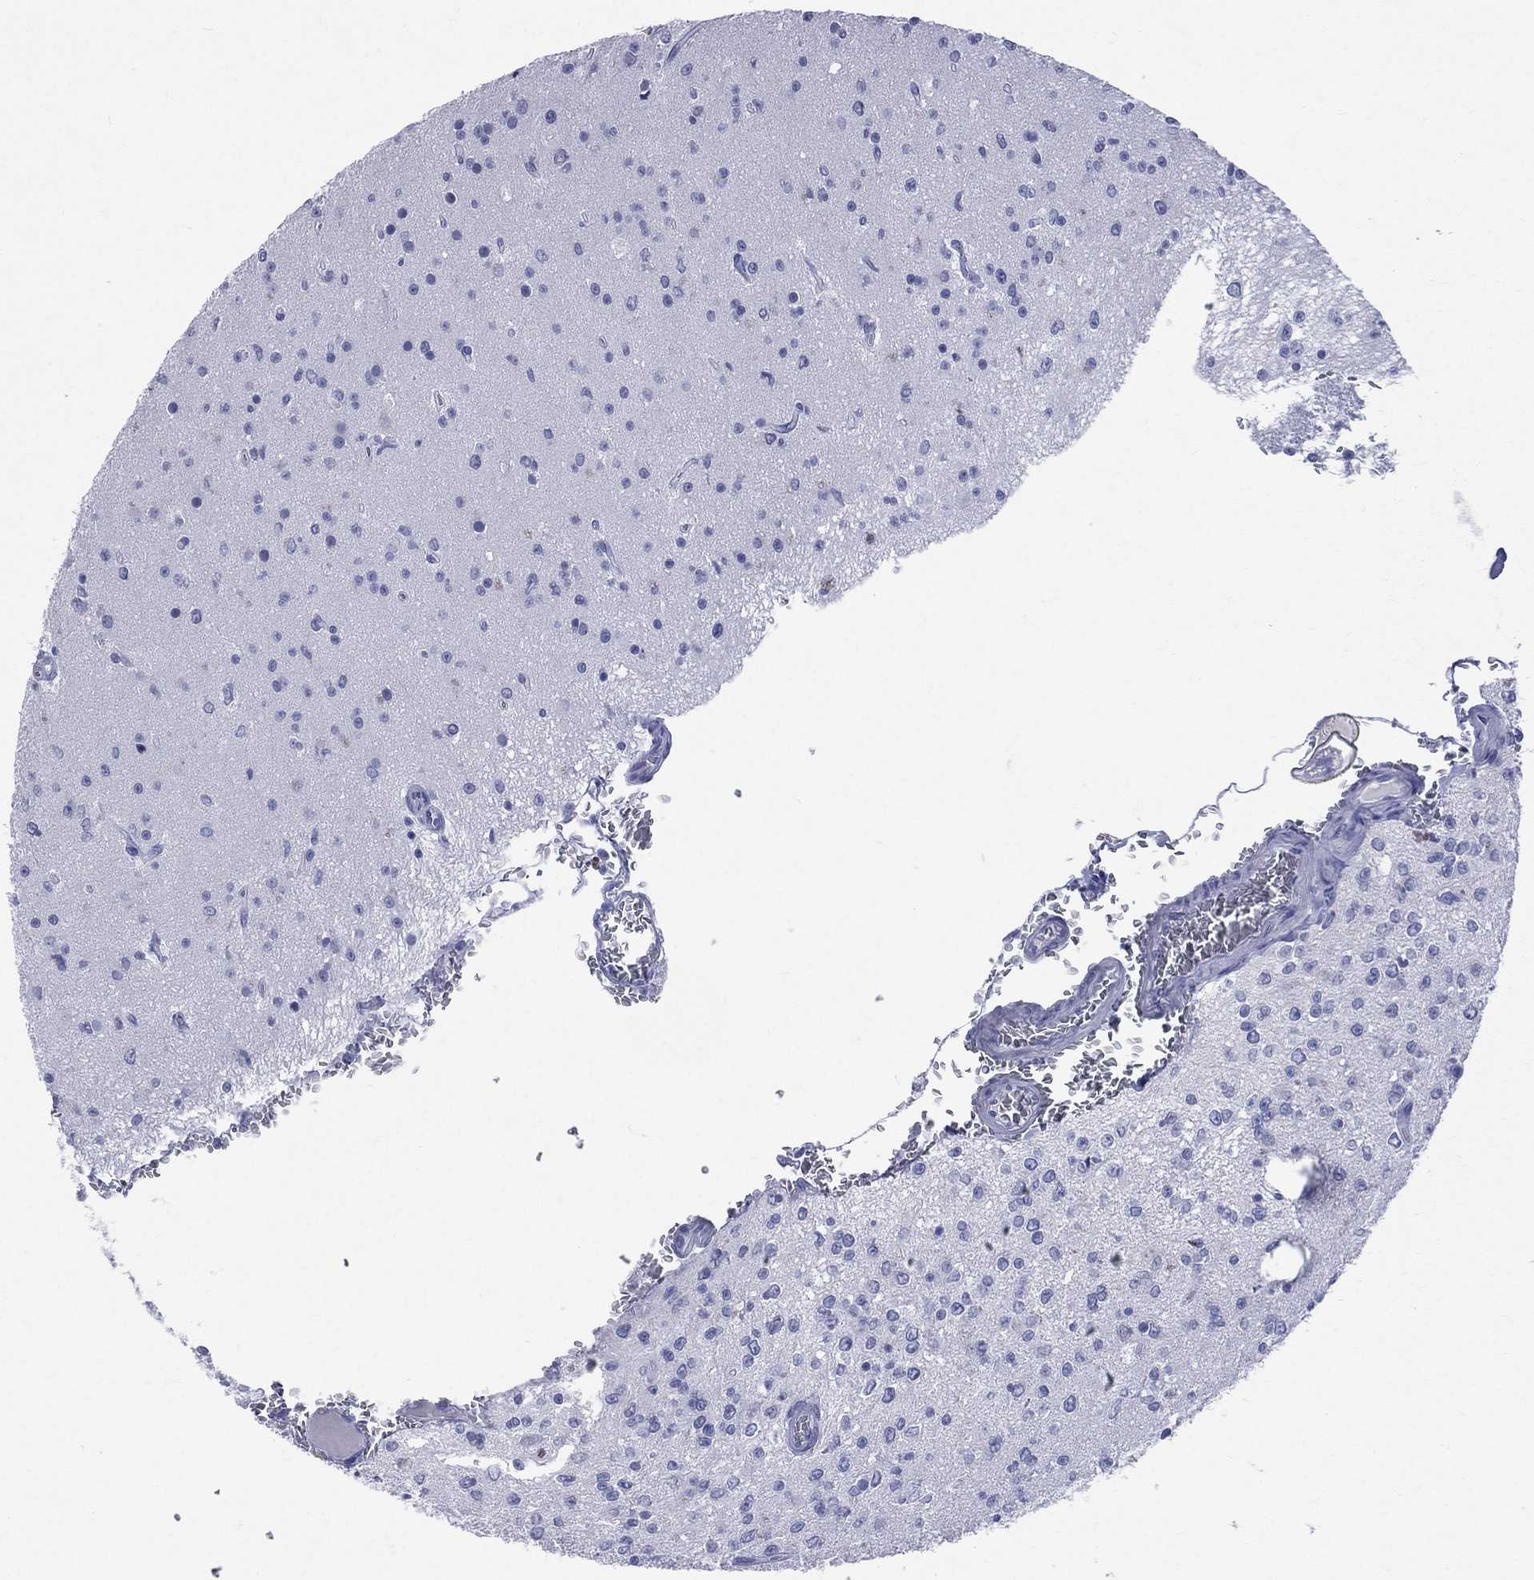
{"staining": {"intensity": "negative", "quantity": "none", "location": "none"}, "tissue": "glioma", "cell_type": "Tumor cells", "image_type": "cancer", "snomed": [{"axis": "morphology", "description": "Glioma, malignant, Low grade"}, {"axis": "topography", "description": "Brain"}], "caption": "A high-resolution histopathology image shows immunohistochemistry (IHC) staining of malignant glioma (low-grade), which shows no significant positivity in tumor cells.", "gene": "CYLC1", "patient": {"sex": "female", "age": 45}}